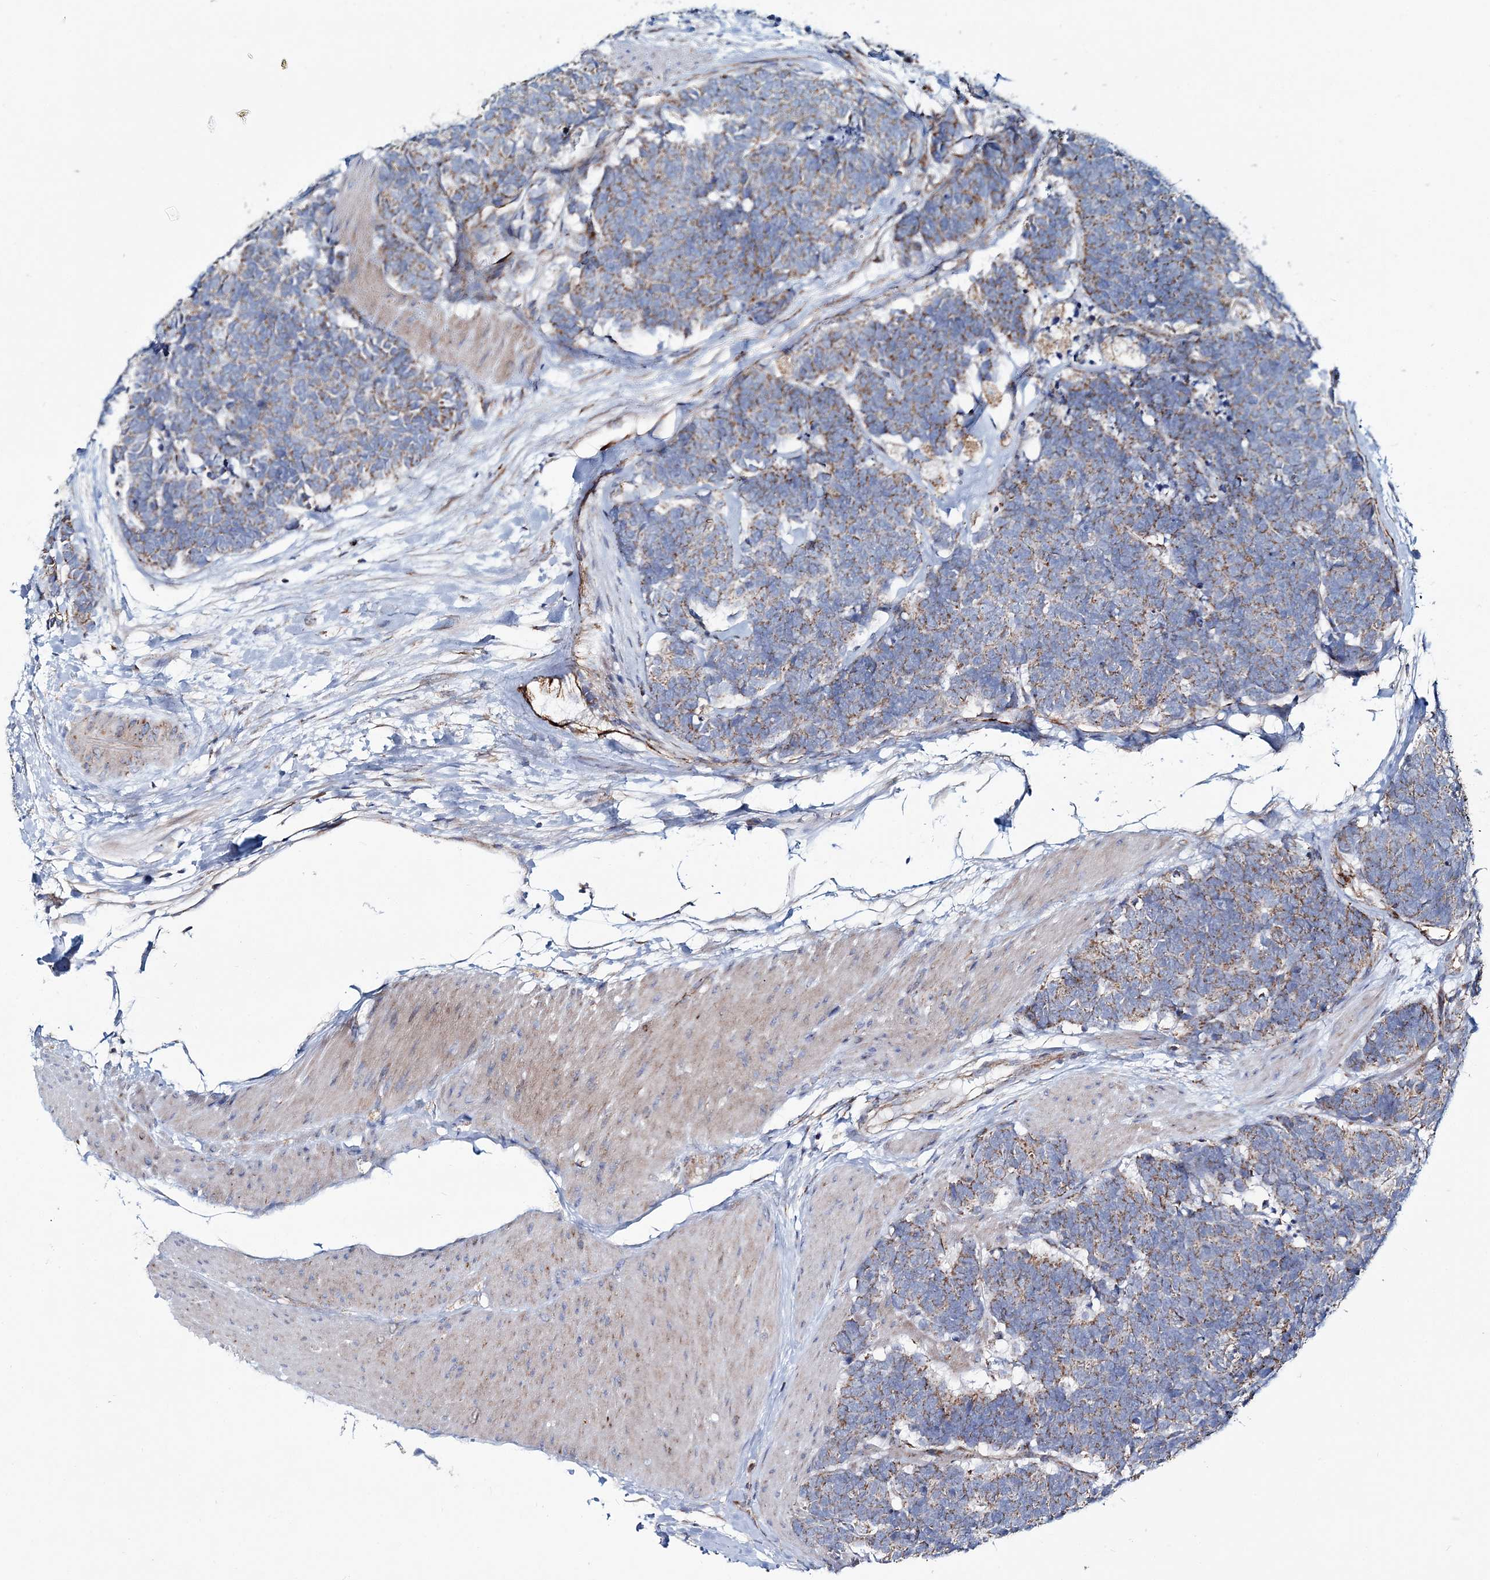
{"staining": {"intensity": "moderate", "quantity": "25%-75%", "location": "cytoplasmic/membranous"}, "tissue": "carcinoid", "cell_type": "Tumor cells", "image_type": "cancer", "snomed": [{"axis": "morphology", "description": "Carcinoma, NOS"}, {"axis": "morphology", "description": "Carcinoid, malignant, NOS"}, {"axis": "topography", "description": "Urinary bladder"}], "caption": "A medium amount of moderate cytoplasmic/membranous positivity is appreciated in about 25%-75% of tumor cells in carcinoid tissue.", "gene": "ARHGAP6", "patient": {"sex": "male", "age": 57}}